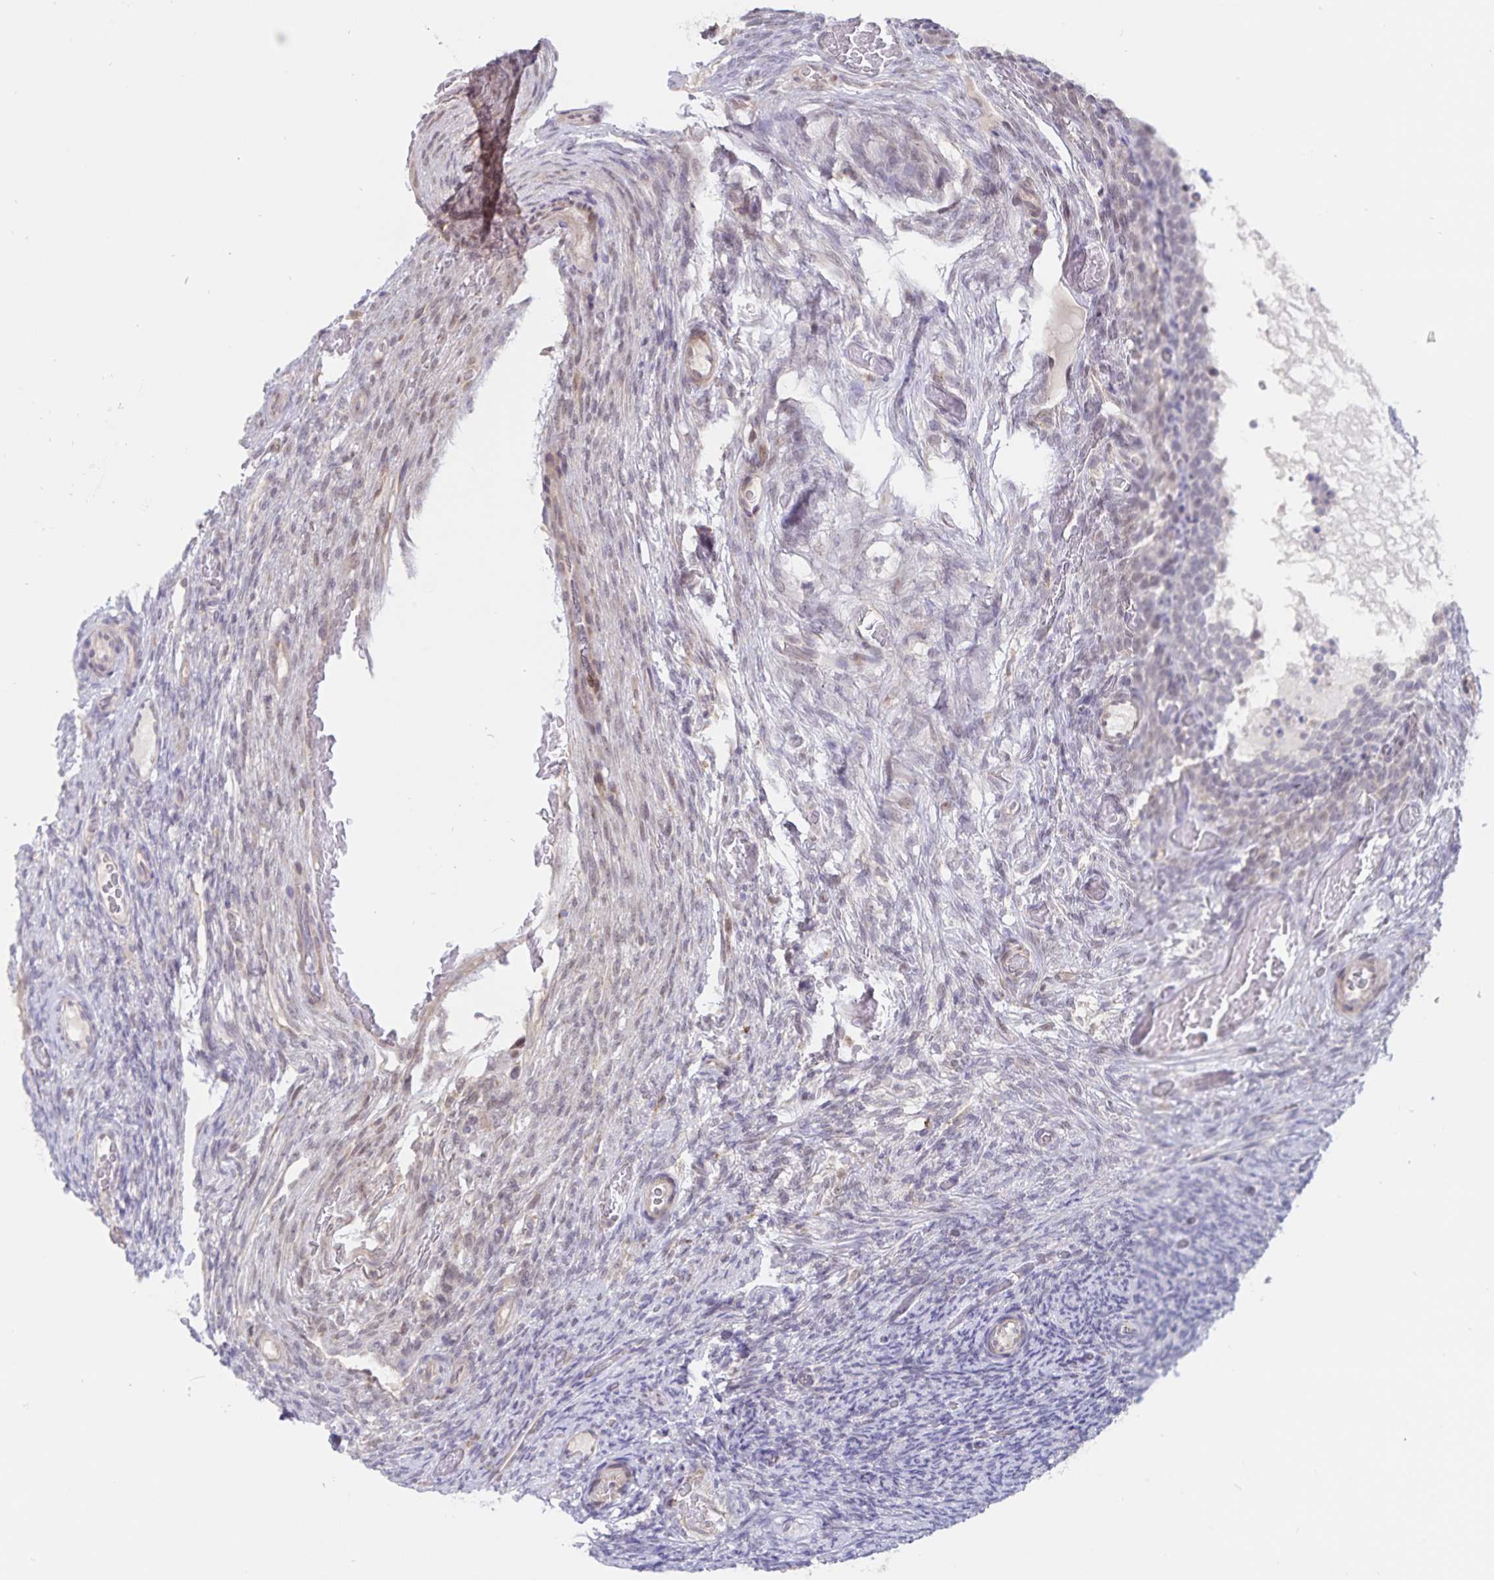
{"staining": {"intensity": "weak", "quantity": ">75%", "location": "cytoplasmic/membranous"}, "tissue": "ovary", "cell_type": "Follicle cells", "image_type": "normal", "snomed": [{"axis": "morphology", "description": "Normal tissue, NOS"}, {"axis": "topography", "description": "Ovary"}], "caption": "Follicle cells show weak cytoplasmic/membranous expression in about >75% of cells in unremarkable ovary.", "gene": "ATP2A2", "patient": {"sex": "female", "age": 34}}